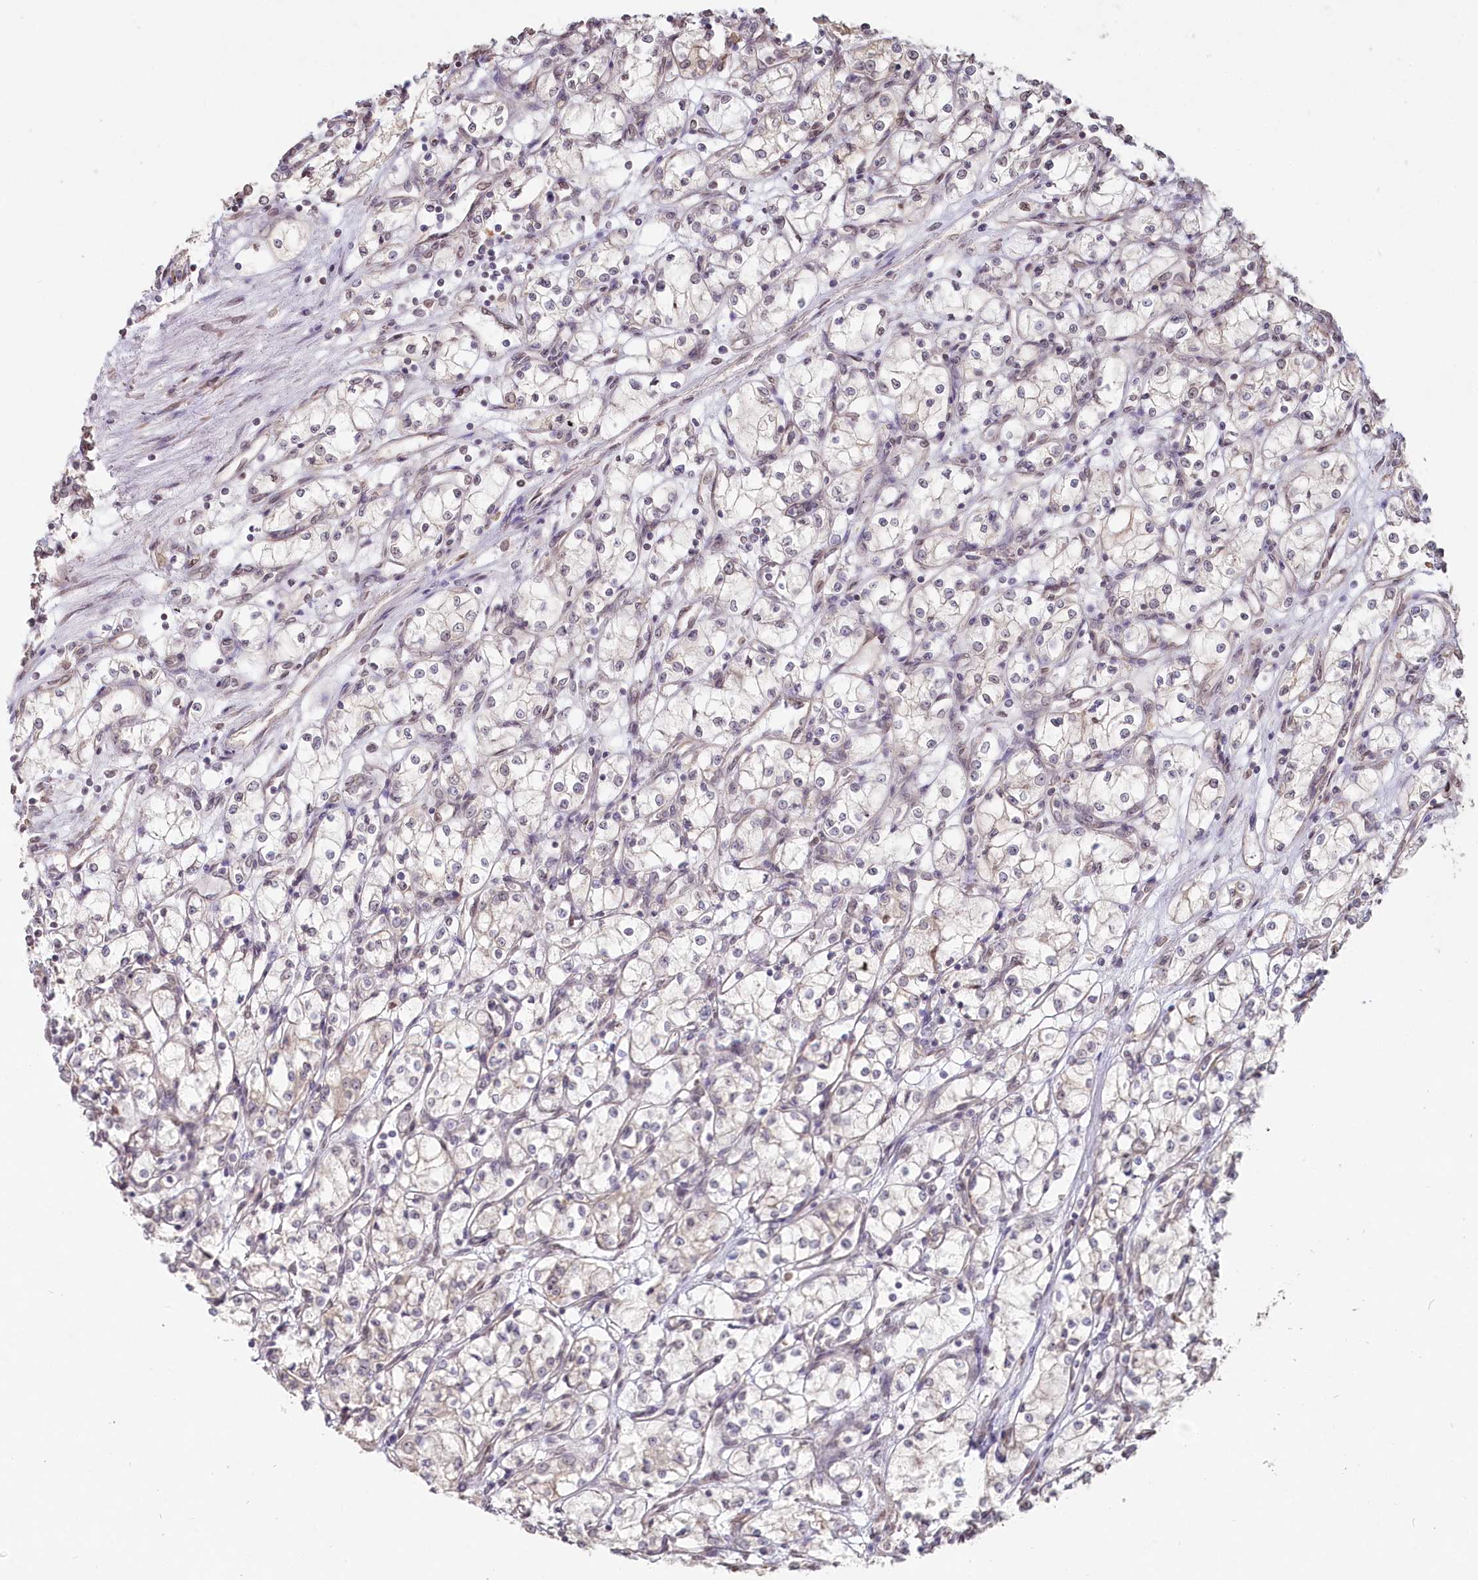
{"staining": {"intensity": "negative", "quantity": "none", "location": "none"}, "tissue": "renal cancer", "cell_type": "Tumor cells", "image_type": "cancer", "snomed": [{"axis": "morphology", "description": "Adenocarcinoma, NOS"}, {"axis": "topography", "description": "Kidney"}], "caption": "This is a histopathology image of IHC staining of renal adenocarcinoma, which shows no positivity in tumor cells.", "gene": "TCHP", "patient": {"sex": "male", "age": 59}}